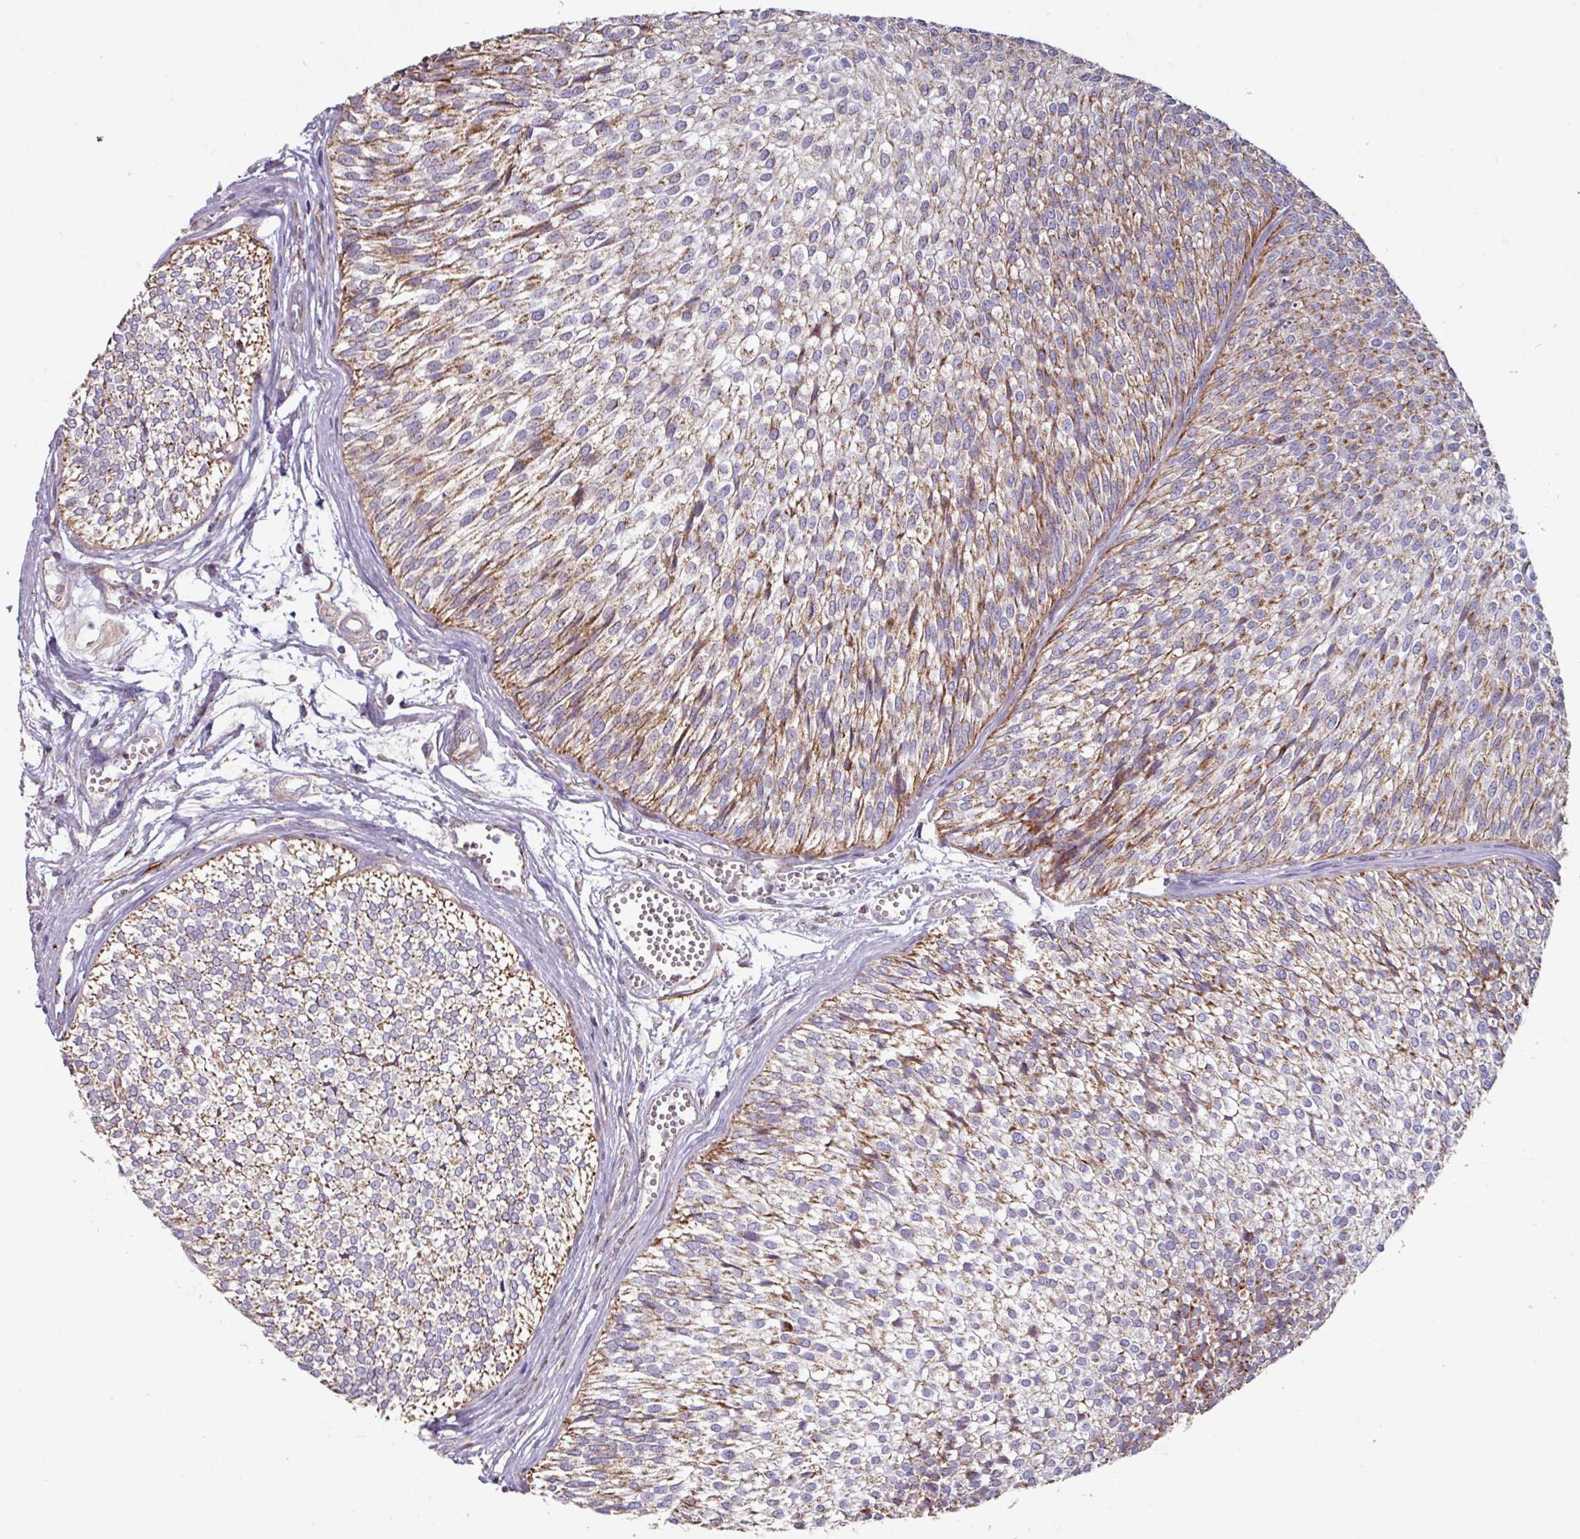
{"staining": {"intensity": "moderate", "quantity": "25%-75%", "location": "cytoplasmic/membranous"}, "tissue": "urothelial cancer", "cell_type": "Tumor cells", "image_type": "cancer", "snomed": [{"axis": "morphology", "description": "Urothelial carcinoma, Low grade"}, {"axis": "topography", "description": "Urinary bladder"}], "caption": "A high-resolution image shows immunohistochemistry staining of urothelial carcinoma (low-grade), which demonstrates moderate cytoplasmic/membranous staining in approximately 25%-75% of tumor cells. Using DAB (brown) and hematoxylin (blue) stains, captured at high magnification using brightfield microscopy.", "gene": "OR2D3", "patient": {"sex": "male", "age": 91}}